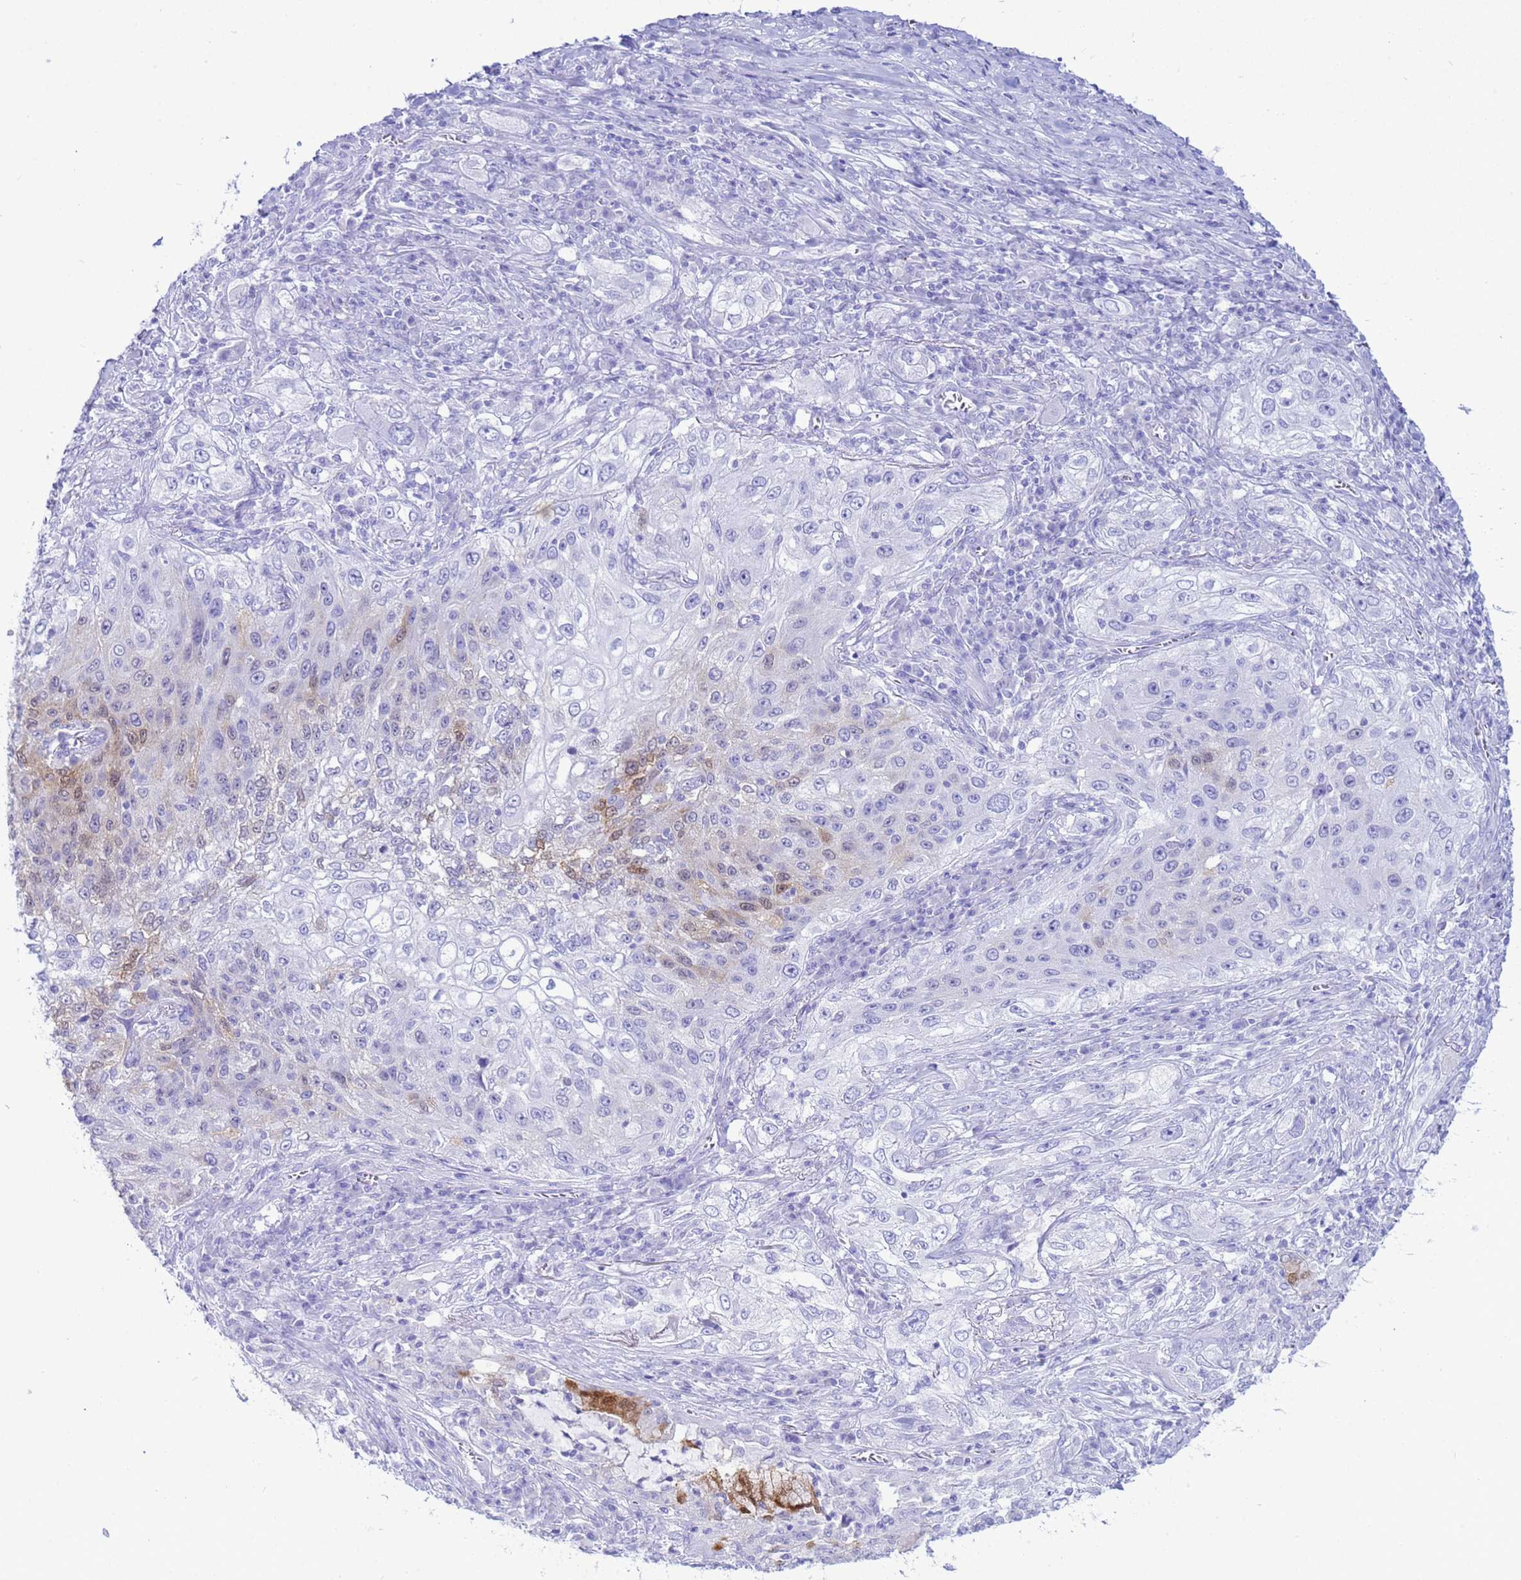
{"staining": {"intensity": "weak", "quantity": "<25%", "location": "cytoplasmic/membranous,nuclear"}, "tissue": "lung cancer", "cell_type": "Tumor cells", "image_type": "cancer", "snomed": [{"axis": "morphology", "description": "Squamous cell carcinoma, NOS"}, {"axis": "topography", "description": "Lung"}], "caption": "Lung squamous cell carcinoma was stained to show a protein in brown. There is no significant staining in tumor cells.", "gene": "AKR1C2", "patient": {"sex": "female", "age": 69}}